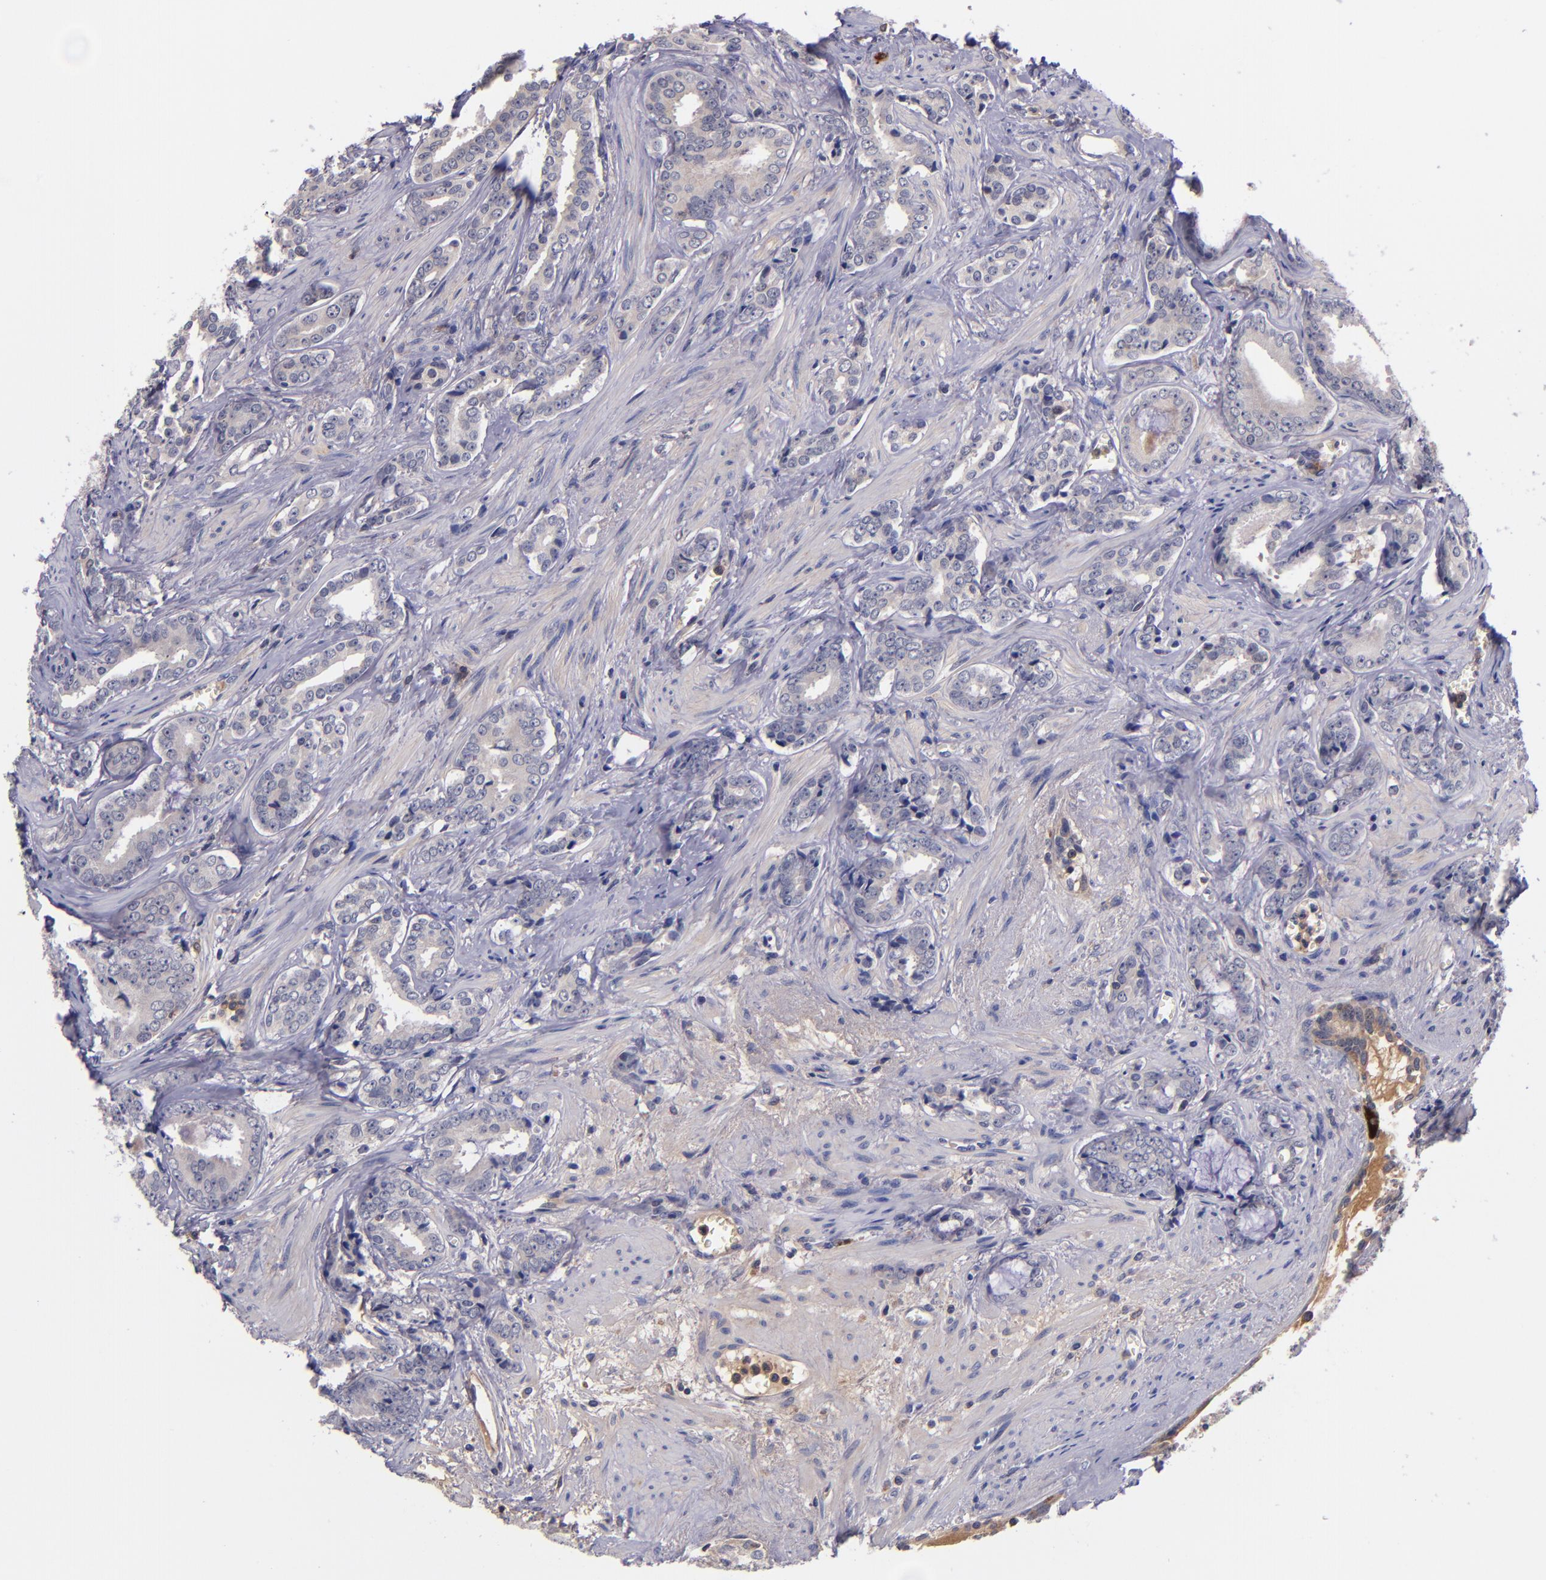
{"staining": {"intensity": "weak", "quantity": ">75%", "location": "cytoplasmic/membranous"}, "tissue": "prostate cancer", "cell_type": "Tumor cells", "image_type": "cancer", "snomed": [{"axis": "morphology", "description": "Adenocarcinoma, Medium grade"}, {"axis": "topography", "description": "Prostate"}], "caption": "This histopathology image displays IHC staining of prostate medium-grade adenocarcinoma, with low weak cytoplasmic/membranous expression in about >75% of tumor cells.", "gene": "RBP4", "patient": {"sex": "male", "age": 79}}